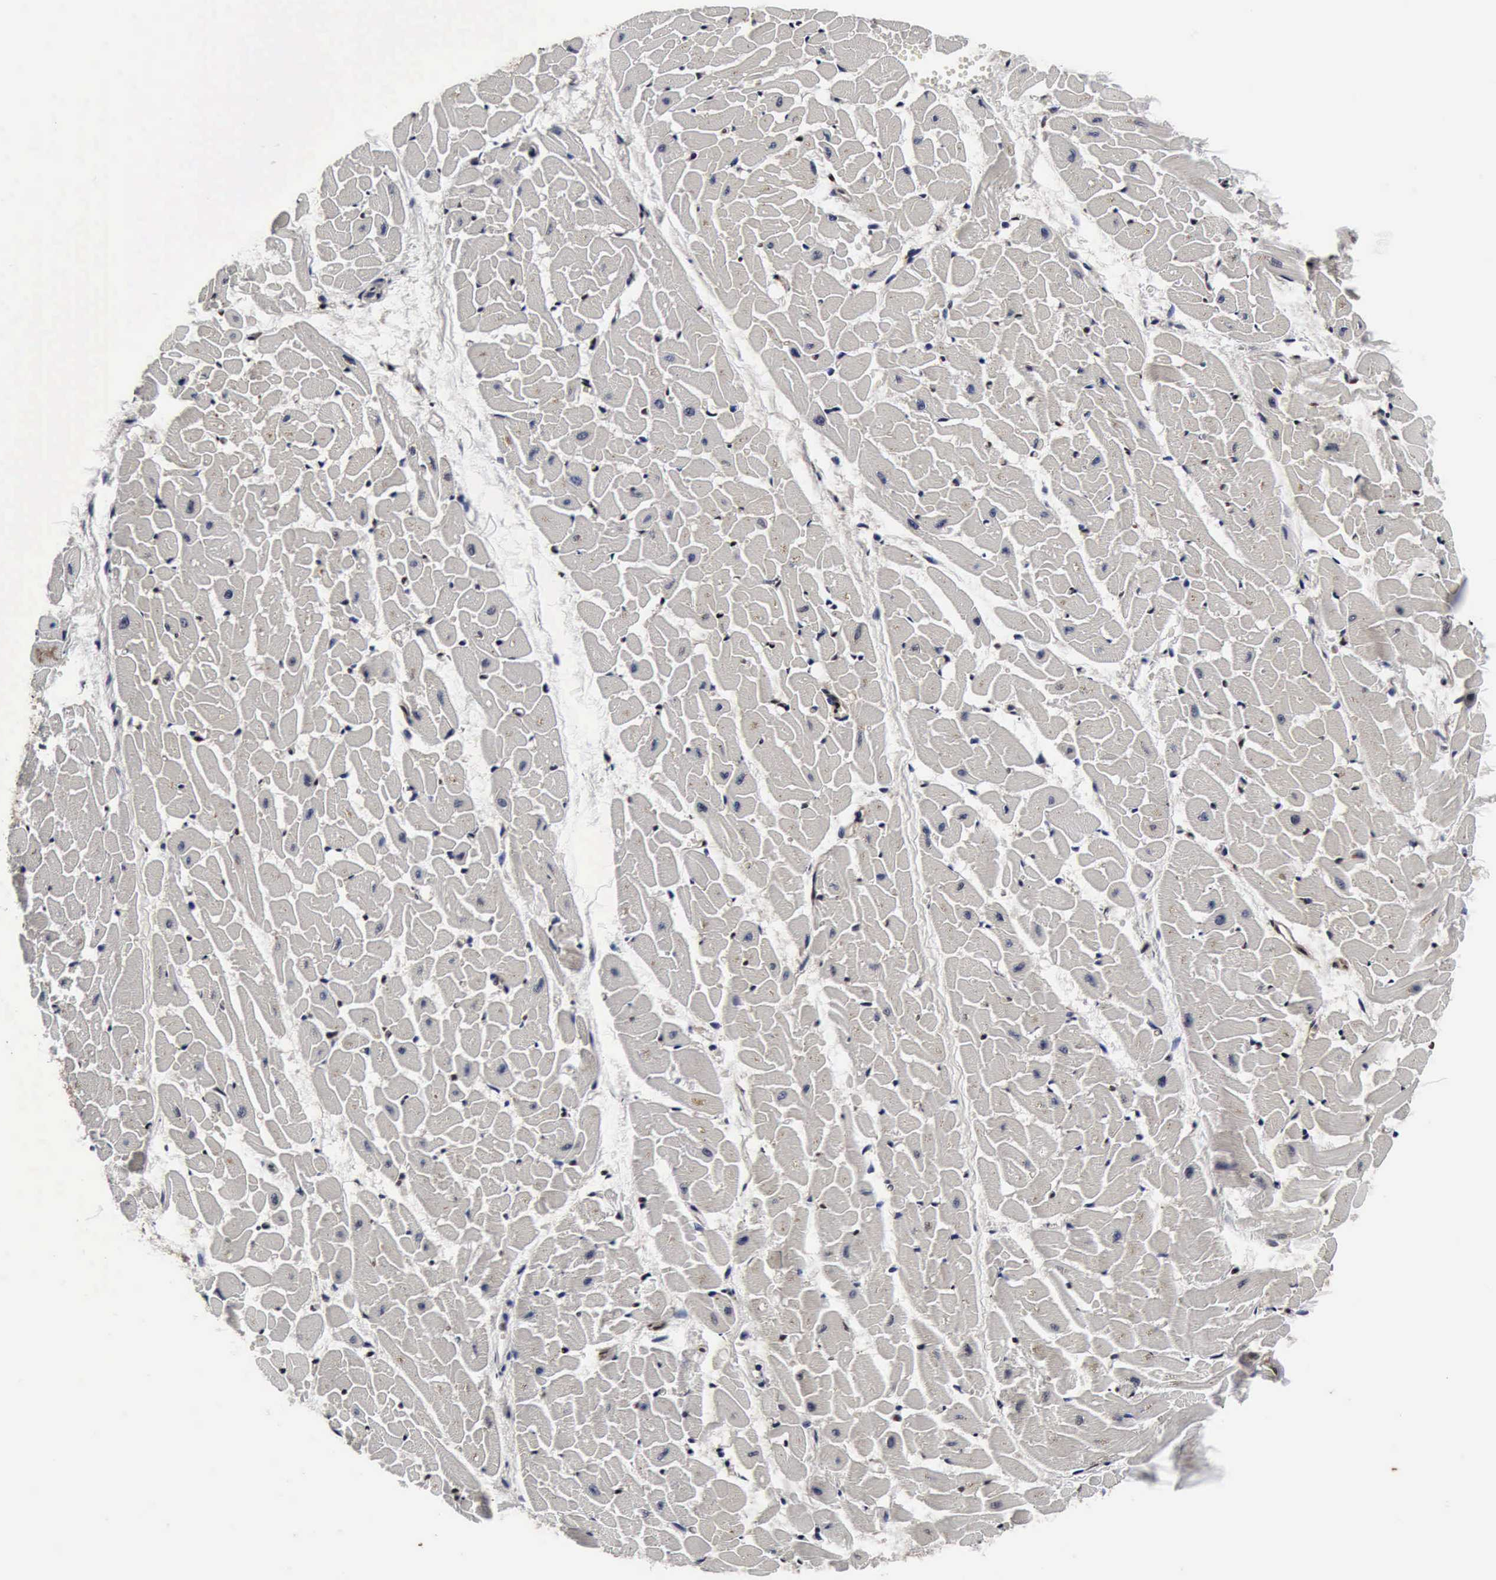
{"staining": {"intensity": "moderate", "quantity": ">75%", "location": "nuclear"}, "tissue": "heart muscle", "cell_type": "Cardiomyocytes", "image_type": "normal", "snomed": [{"axis": "morphology", "description": "Normal tissue, NOS"}, {"axis": "topography", "description": "Heart"}], "caption": "Brown immunohistochemical staining in benign human heart muscle reveals moderate nuclear positivity in approximately >75% of cardiomyocytes.", "gene": "UBC", "patient": {"sex": "female", "age": 19}}